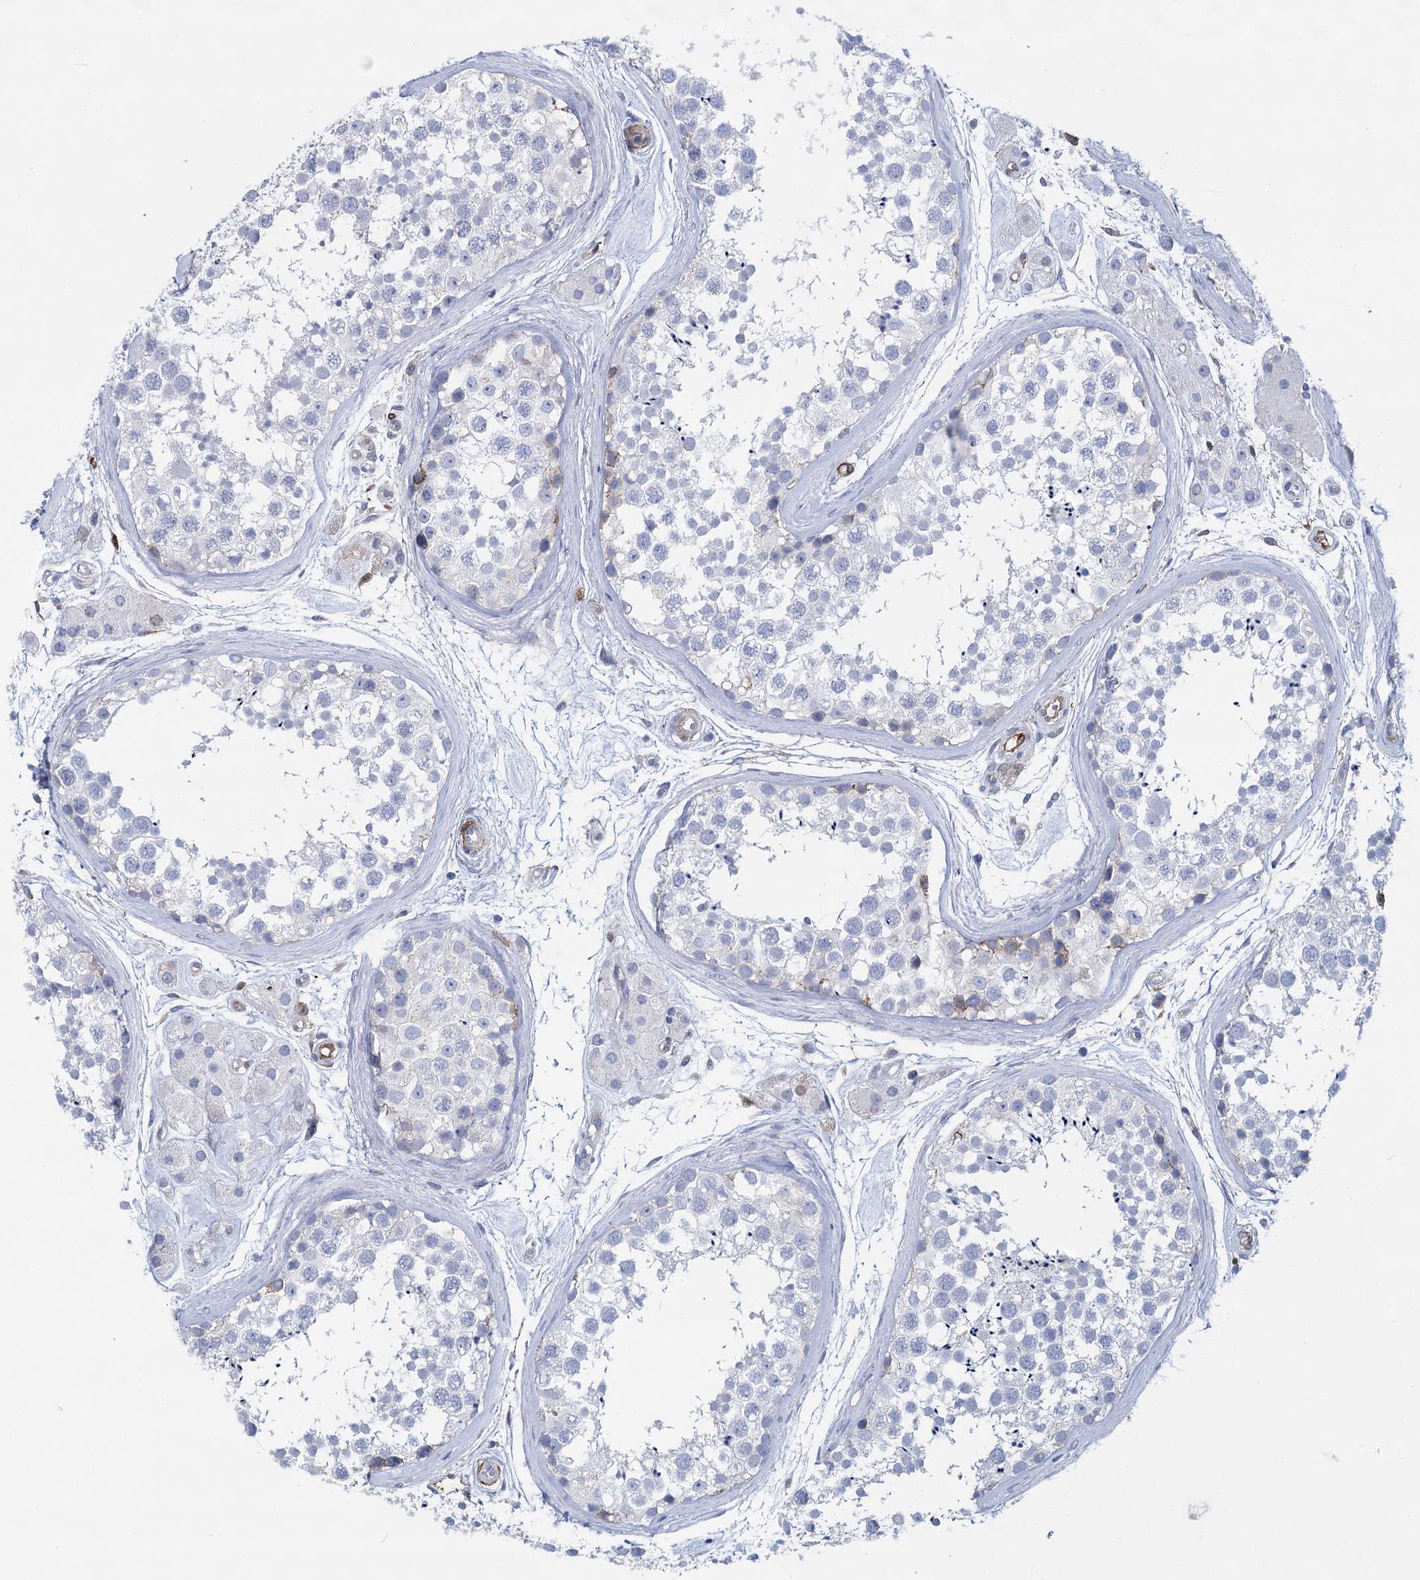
{"staining": {"intensity": "moderate", "quantity": "<25%", "location": "cytoplasmic/membranous"}, "tissue": "testis", "cell_type": "Cells in seminiferous ducts", "image_type": "normal", "snomed": [{"axis": "morphology", "description": "Normal tissue, NOS"}, {"axis": "topography", "description": "Testis"}], "caption": "Moderate cytoplasmic/membranous expression is present in approximately <25% of cells in seminiferous ducts in normal testis.", "gene": "SNCG", "patient": {"sex": "male", "age": 56}}